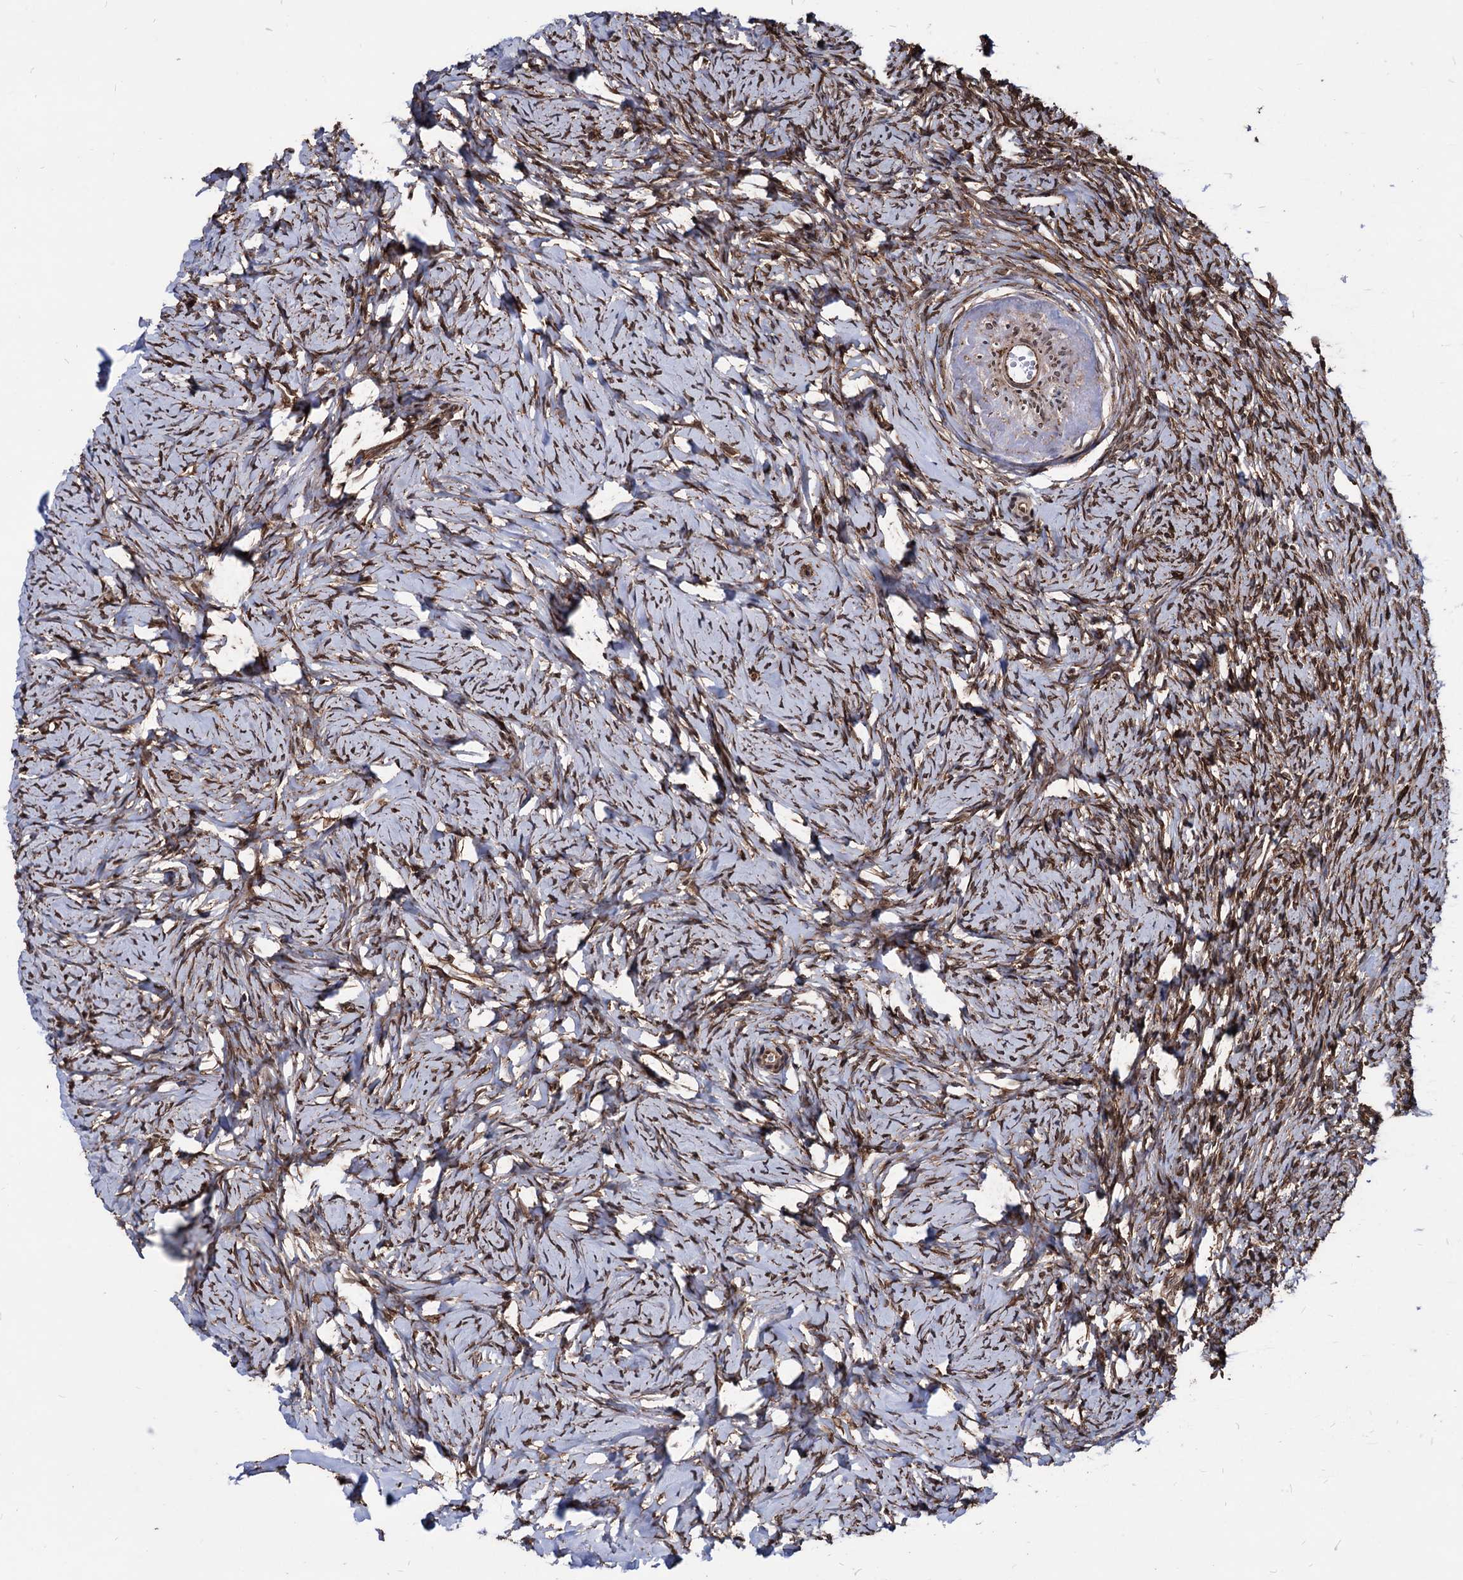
{"staining": {"intensity": "moderate", "quantity": "25%-75%", "location": "cytoplasmic/membranous"}, "tissue": "ovary", "cell_type": "Ovarian stroma cells", "image_type": "normal", "snomed": [{"axis": "morphology", "description": "Normal tissue, NOS"}, {"axis": "topography", "description": "Ovary"}], "caption": "Ovarian stroma cells display moderate cytoplasmic/membranous expression in about 25%-75% of cells in normal ovary. (brown staining indicates protein expression, while blue staining denotes nuclei).", "gene": "ANKRD12", "patient": {"sex": "female", "age": 51}}